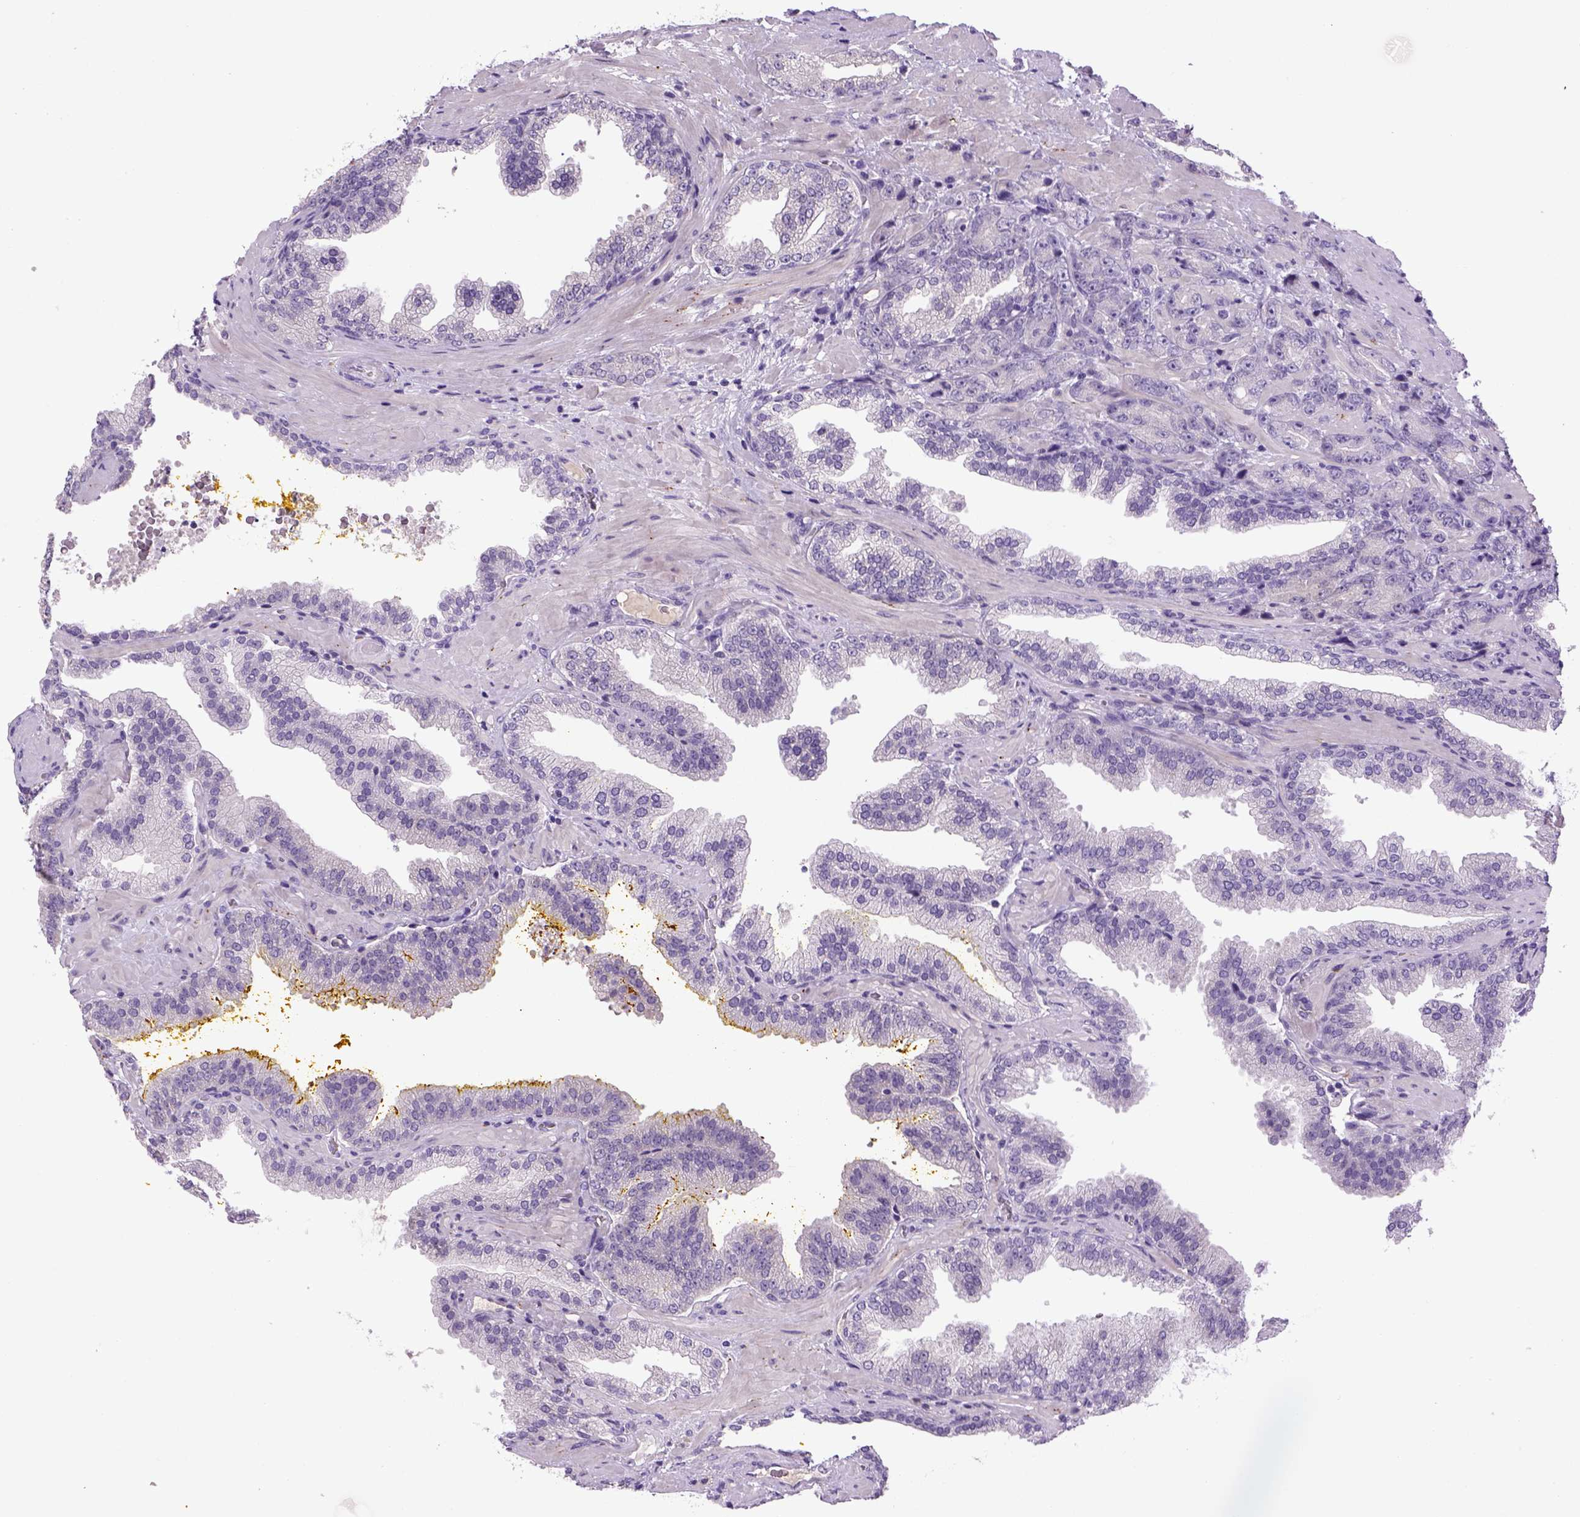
{"staining": {"intensity": "negative", "quantity": "none", "location": "none"}, "tissue": "prostate cancer", "cell_type": "Tumor cells", "image_type": "cancer", "snomed": [{"axis": "morphology", "description": "Adenocarcinoma, NOS"}, {"axis": "topography", "description": "Prostate"}], "caption": "Immunohistochemistry (IHC) of human adenocarcinoma (prostate) shows no positivity in tumor cells.", "gene": "DBH", "patient": {"sex": "male", "age": 63}}